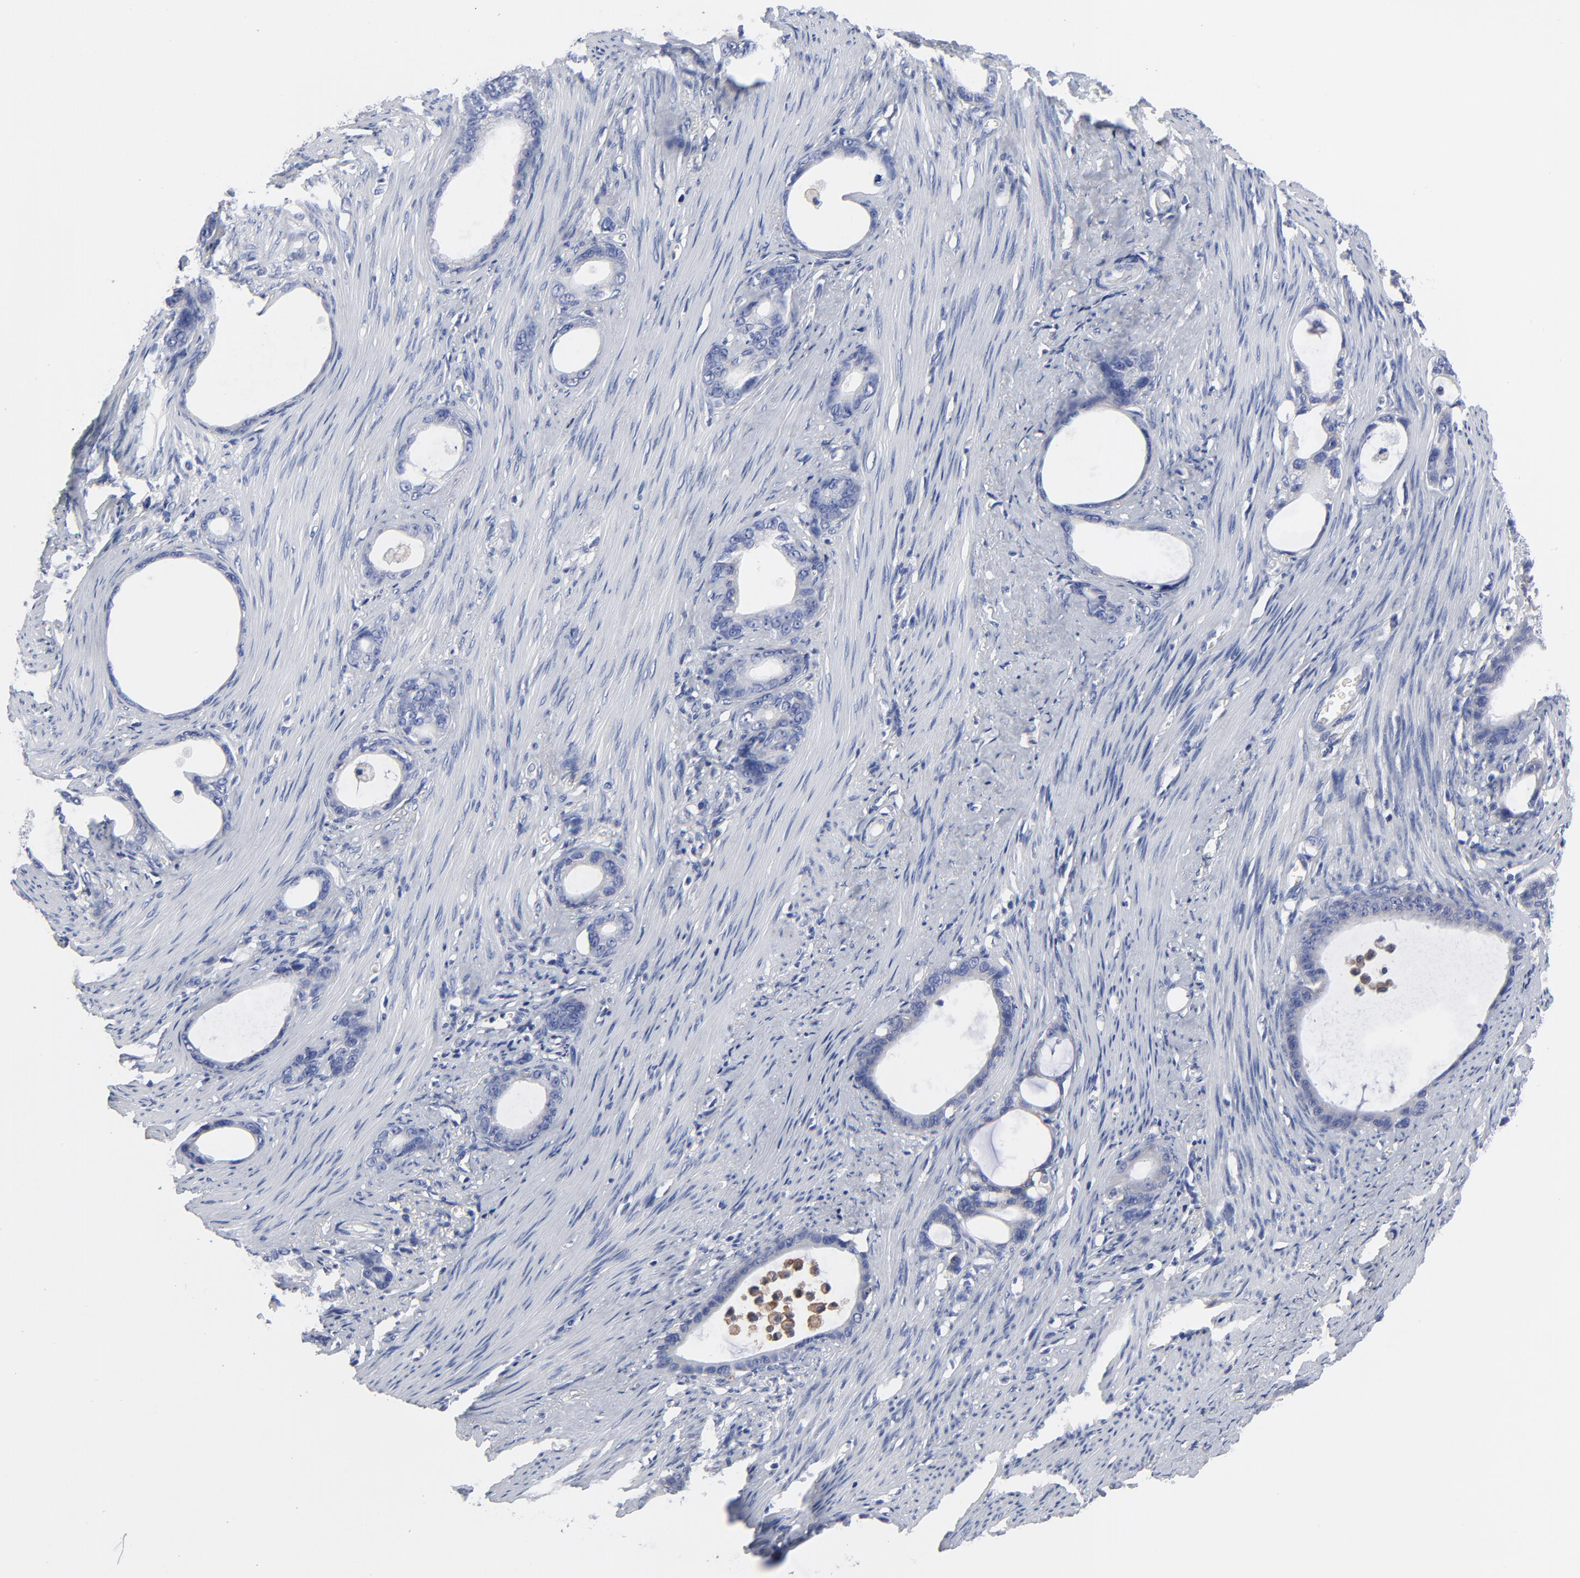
{"staining": {"intensity": "negative", "quantity": "none", "location": "none"}, "tissue": "stomach cancer", "cell_type": "Tumor cells", "image_type": "cancer", "snomed": [{"axis": "morphology", "description": "Adenocarcinoma, NOS"}, {"axis": "topography", "description": "Stomach"}], "caption": "Immunohistochemistry histopathology image of neoplastic tissue: stomach cancer (adenocarcinoma) stained with DAB (3,3'-diaminobenzidine) displays no significant protein staining in tumor cells.", "gene": "STAT2", "patient": {"sex": "female", "age": 75}}